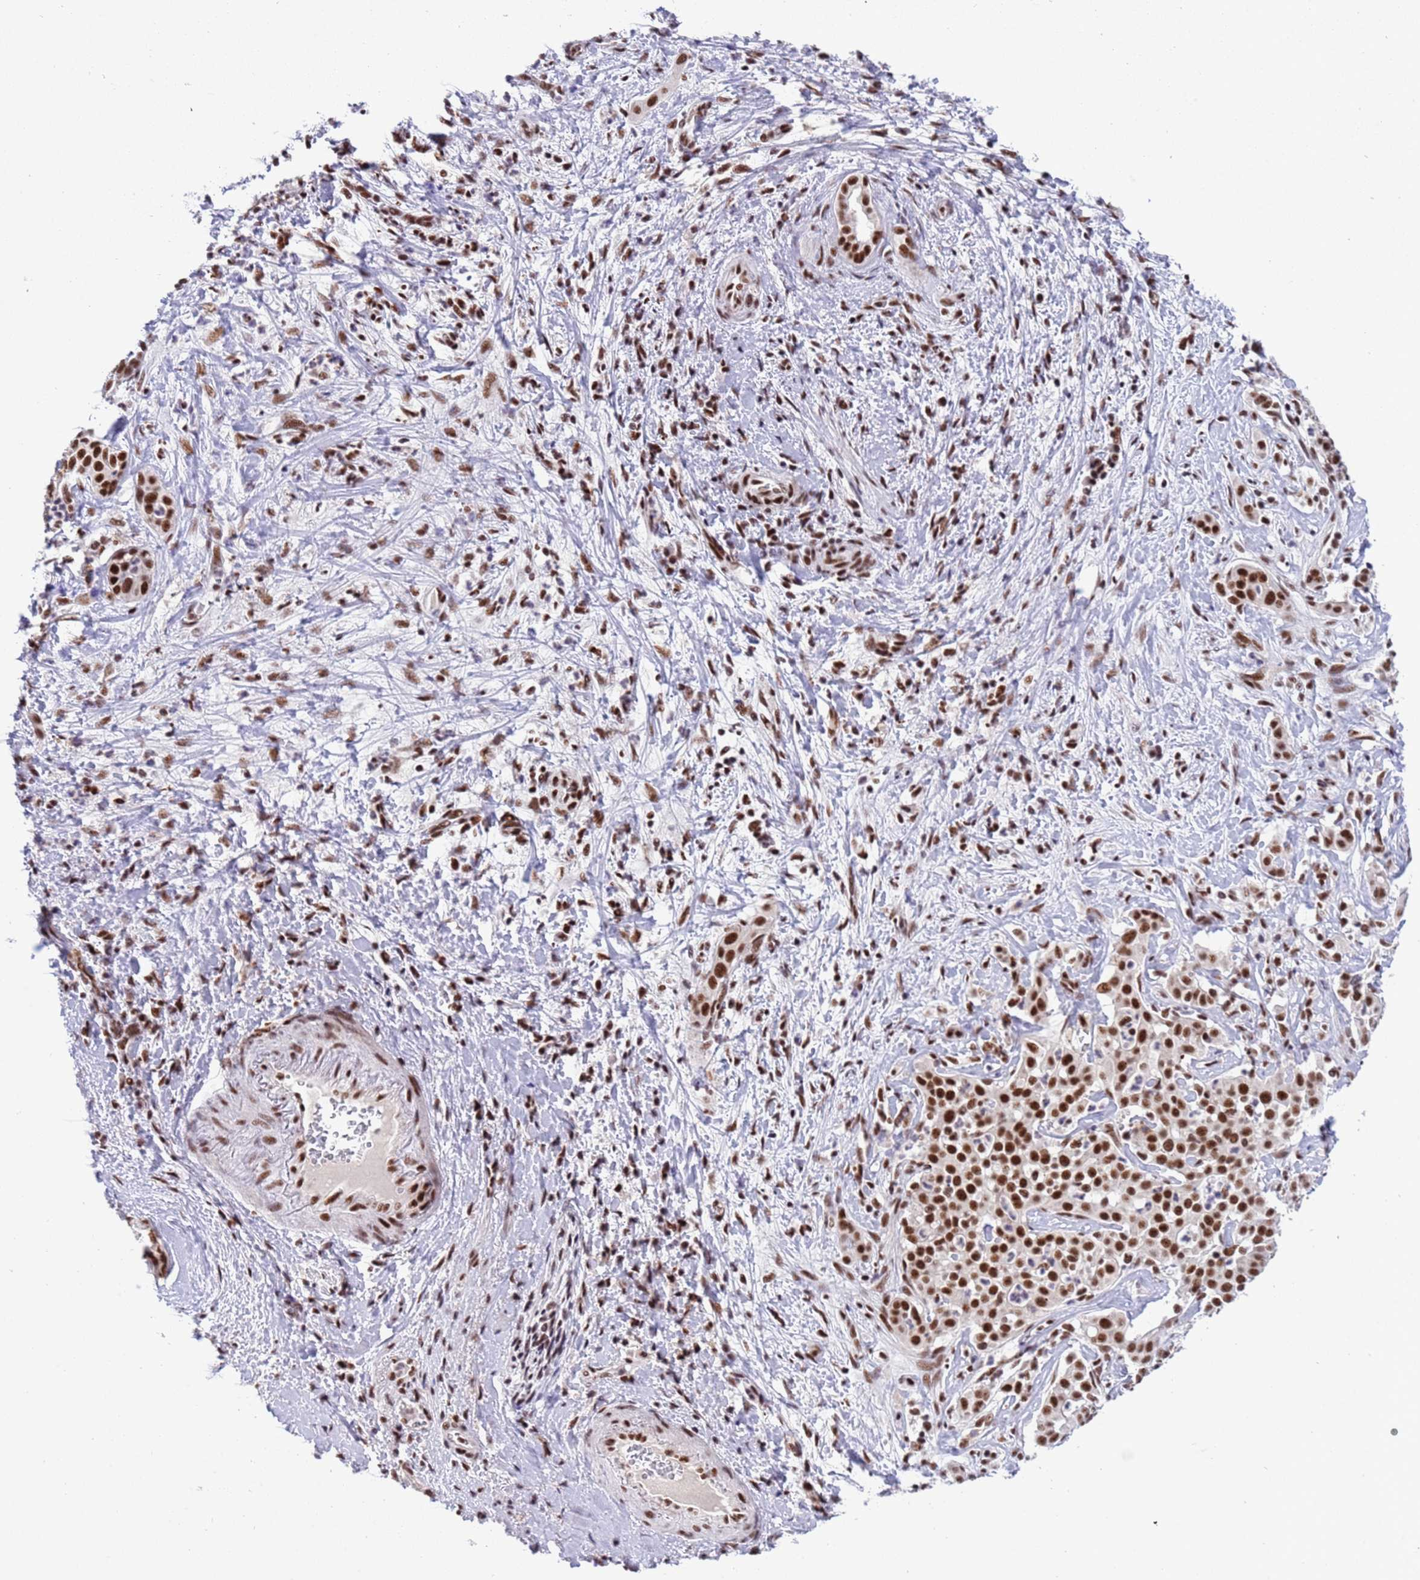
{"staining": {"intensity": "strong", "quantity": ">75%", "location": "nuclear"}, "tissue": "liver cancer", "cell_type": "Tumor cells", "image_type": "cancer", "snomed": [{"axis": "morphology", "description": "Cholangiocarcinoma"}, {"axis": "topography", "description": "Liver"}], "caption": "Liver cholangiocarcinoma stained for a protein (brown) demonstrates strong nuclear positive positivity in about >75% of tumor cells.", "gene": "THOC2", "patient": {"sex": "male", "age": 67}}